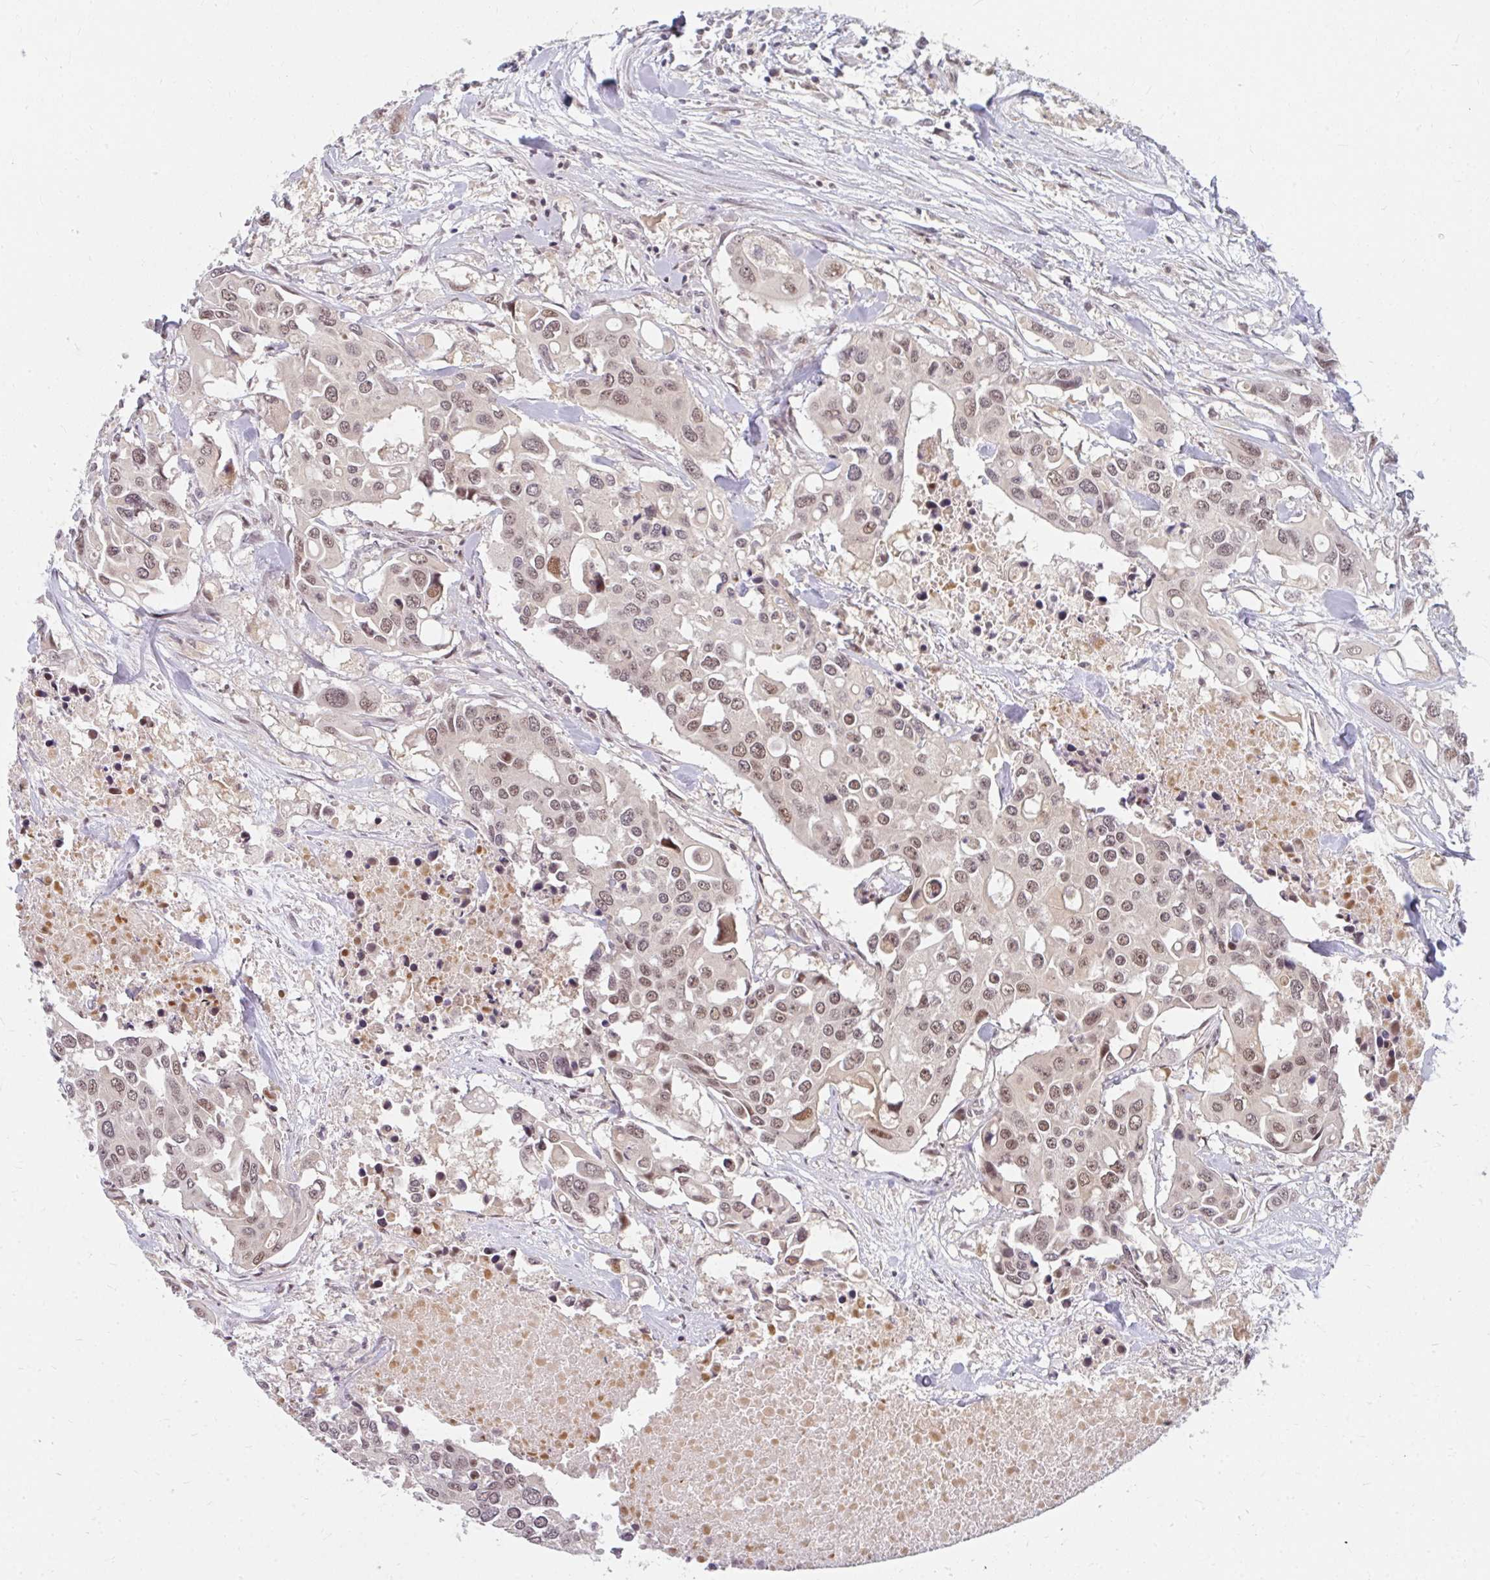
{"staining": {"intensity": "moderate", "quantity": ">75%", "location": "nuclear"}, "tissue": "colorectal cancer", "cell_type": "Tumor cells", "image_type": "cancer", "snomed": [{"axis": "morphology", "description": "Adenocarcinoma, NOS"}, {"axis": "topography", "description": "Colon"}], "caption": "Colorectal adenocarcinoma tissue shows moderate nuclear expression in approximately >75% of tumor cells", "gene": "GTF3C6", "patient": {"sex": "male", "age": 77}}